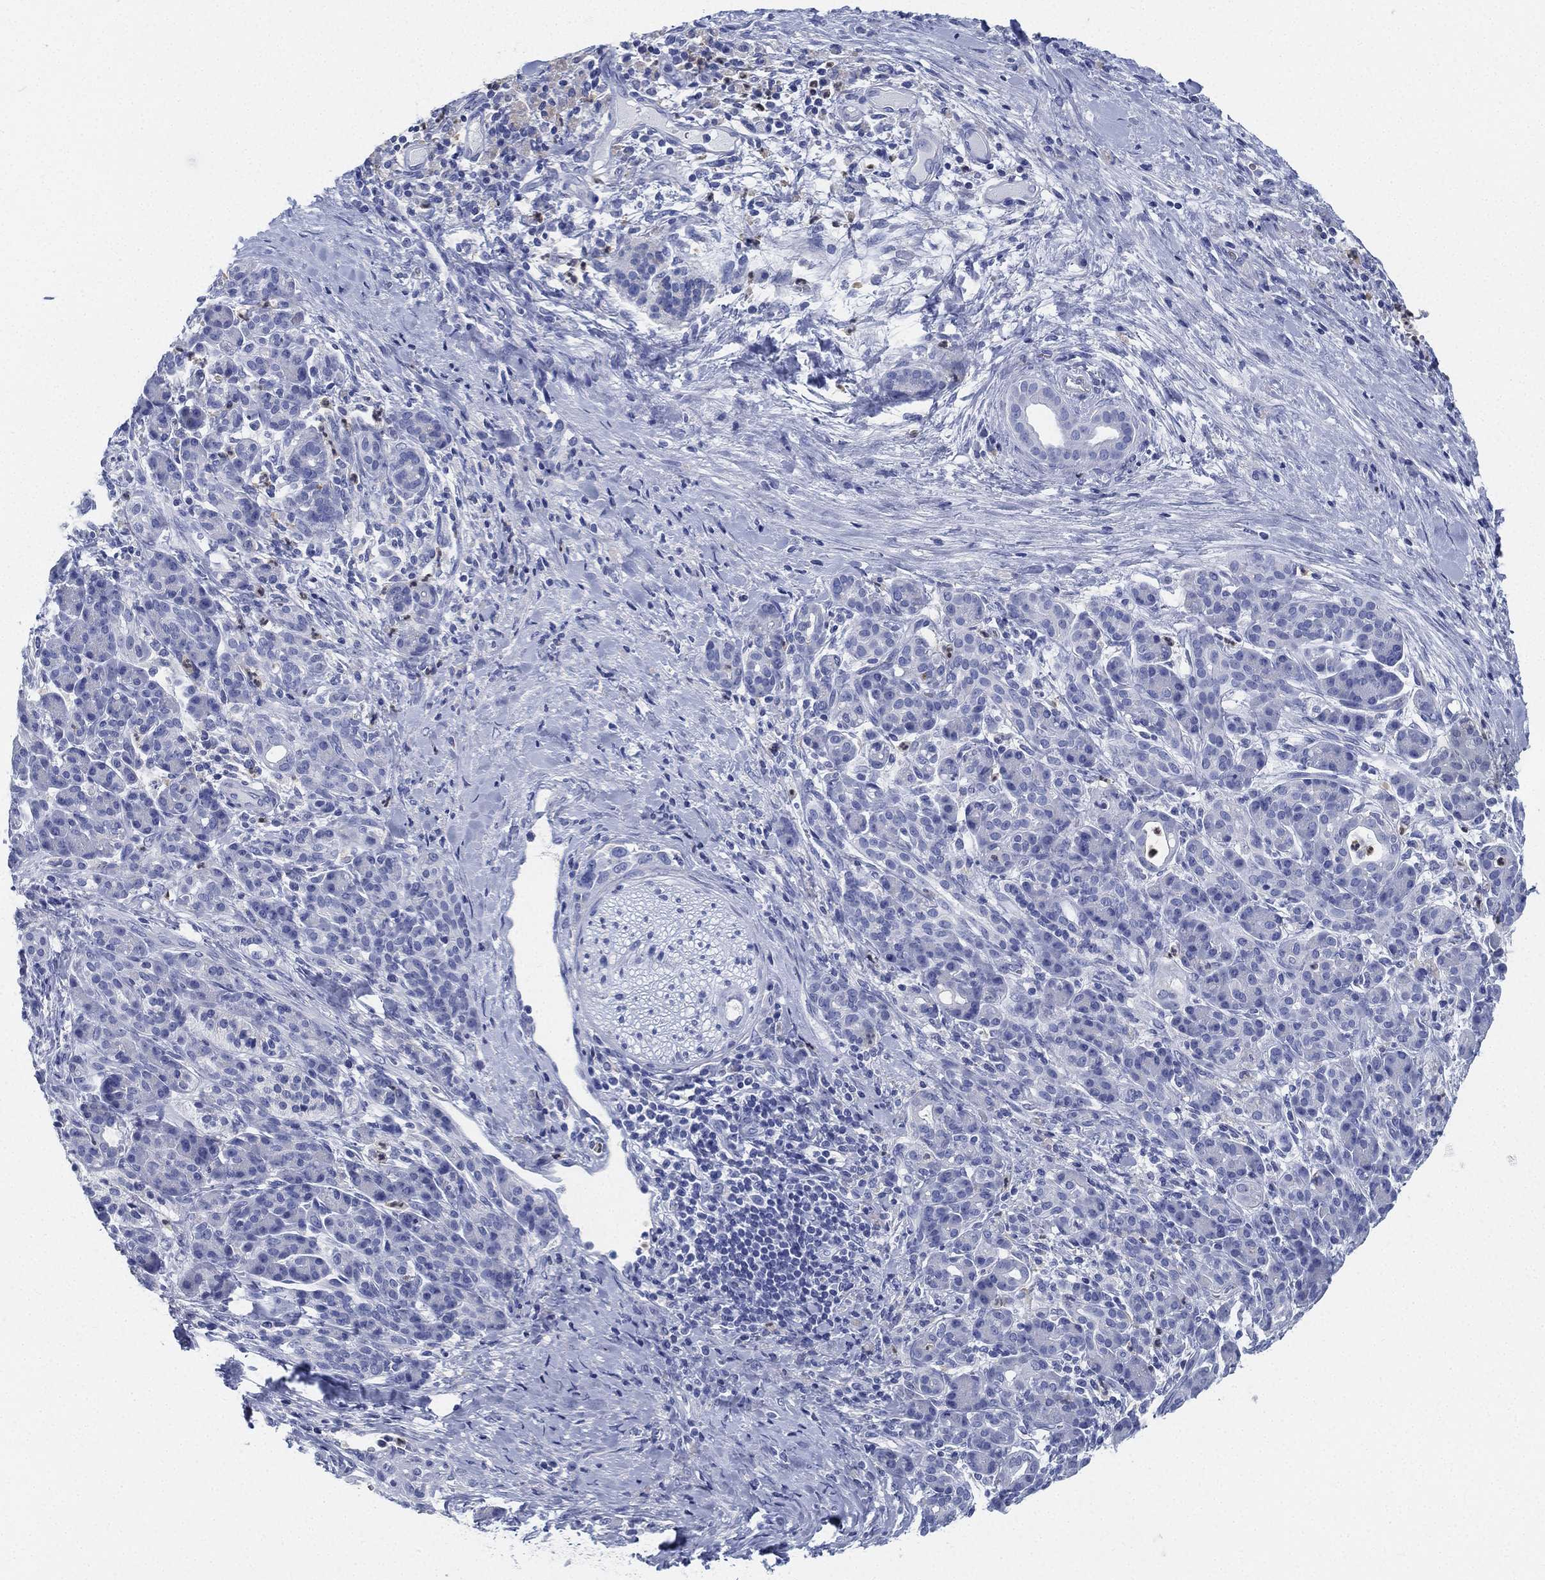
{"staining": {"intensity": "negative", "quantity": "none", "location": "none"}, "tissue": "pancreatic cancer", "cell_type": "Tumor cells", "image_type": "cancer", "snomed": [{"axis": "morphology", "description": "Adenocarcinoma, NOS"}, {"axis": "topography", "description": "Pancreas"}], "caption": "DAB immunohistochemical staining of pancreatic adenocarcinoma shows no significant staining in tumor cells.", "gene": "DEFB121", "patient": {"sex": "male", "age": 44}}